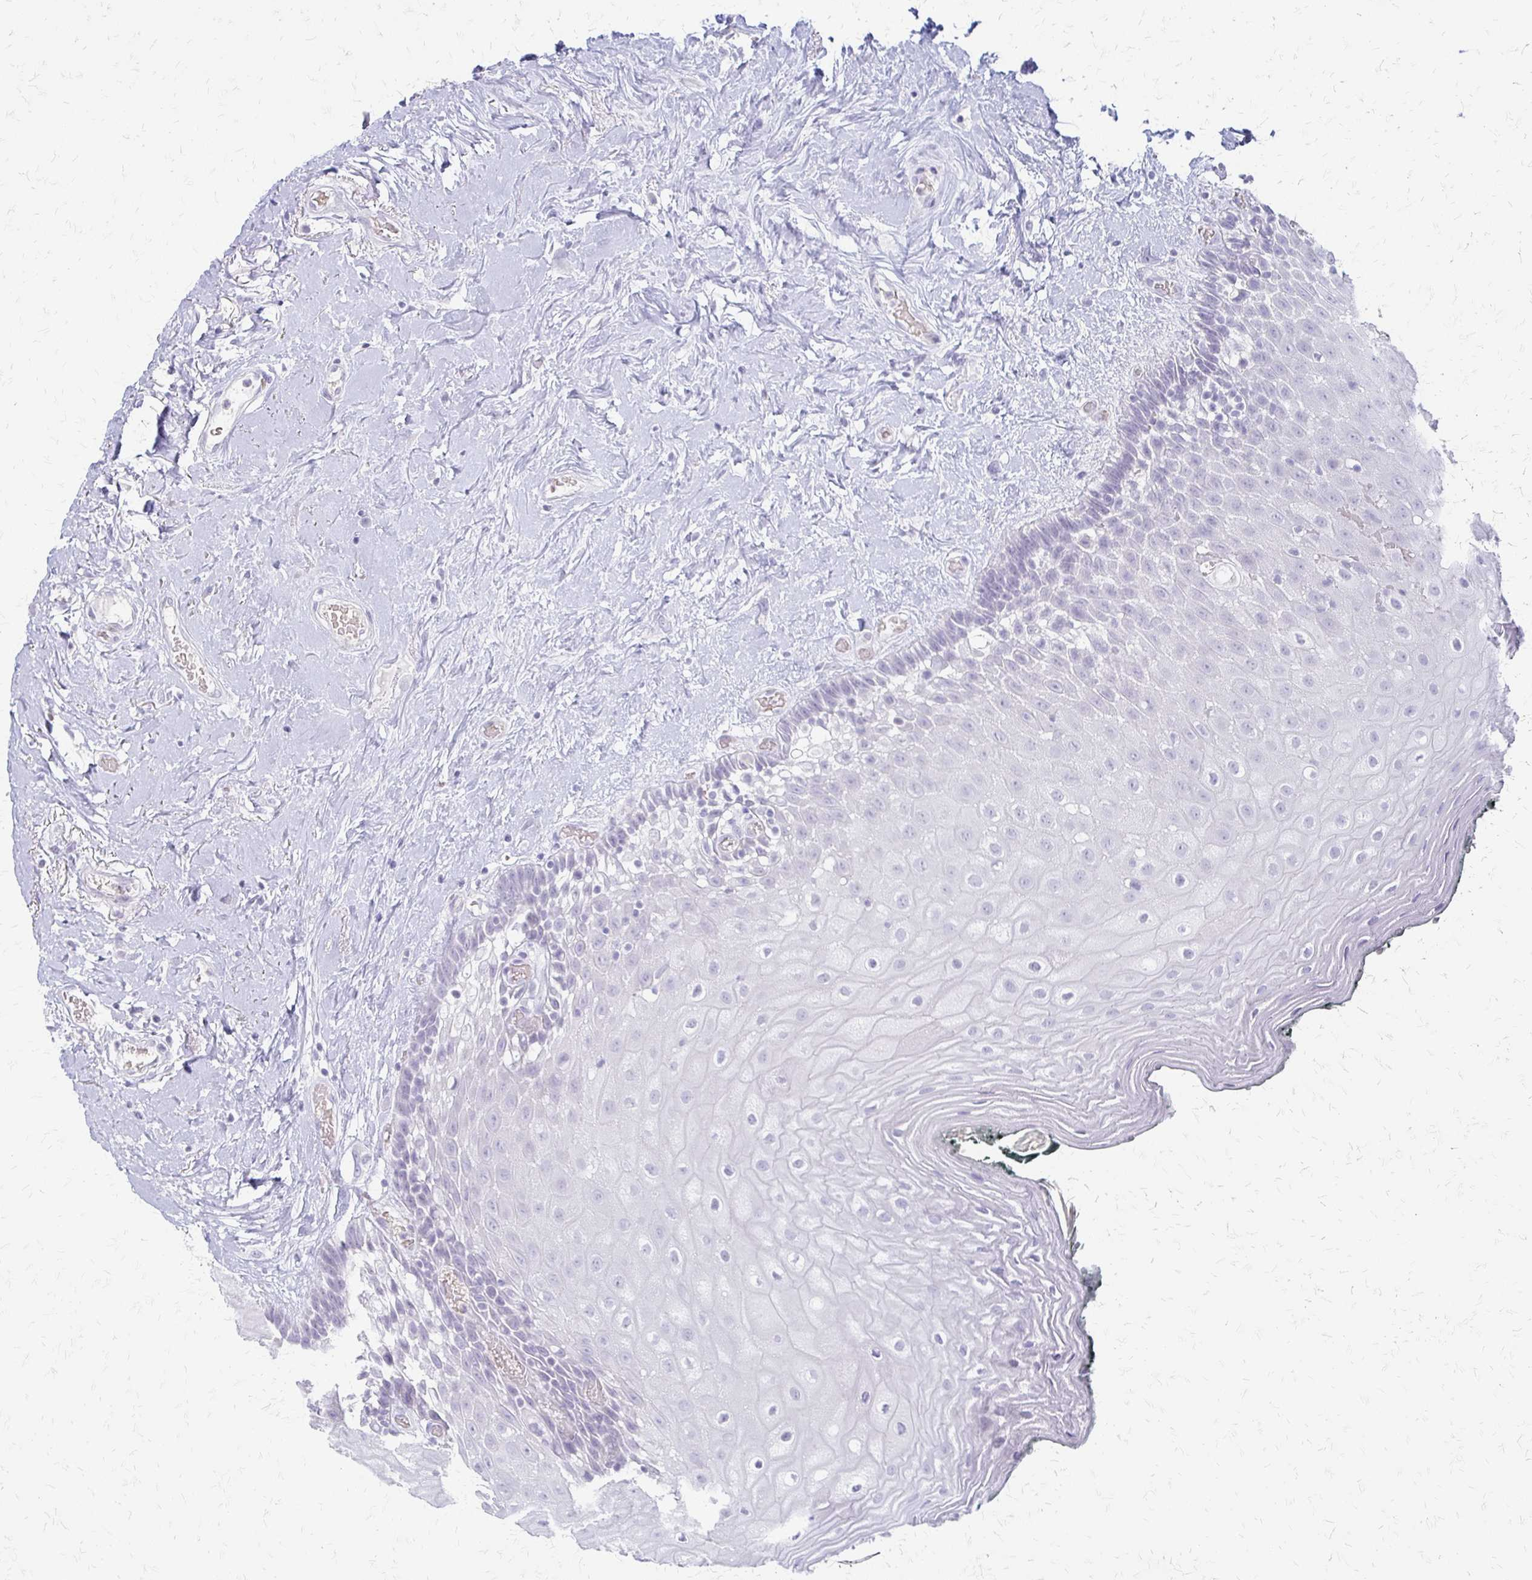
{"staining": {"intensity": "negative", "quantity": "none", "location": "none"}, "tissue": "oral mucosa", "cell_type": "Squamous epithelial cells", "image_type": "normal", "snomed": [{"axis": "morphology", "description": "Normal tissue, NOS"}, {"axis": "morphology", "description": "Squamous cell carcinoma, NOS"}, {"axis": "topography", "description": "Oral tissue"}, {"axis": "topography", "description": "Head-Neck"}], "caption": "An IHC micrograph of unremarkable oral mucosa is shown. There is no staining in squamous epithelial cells of oral mucosa.", "gene": "ACP5", "patient": {"sex": "male", "age": 64}}